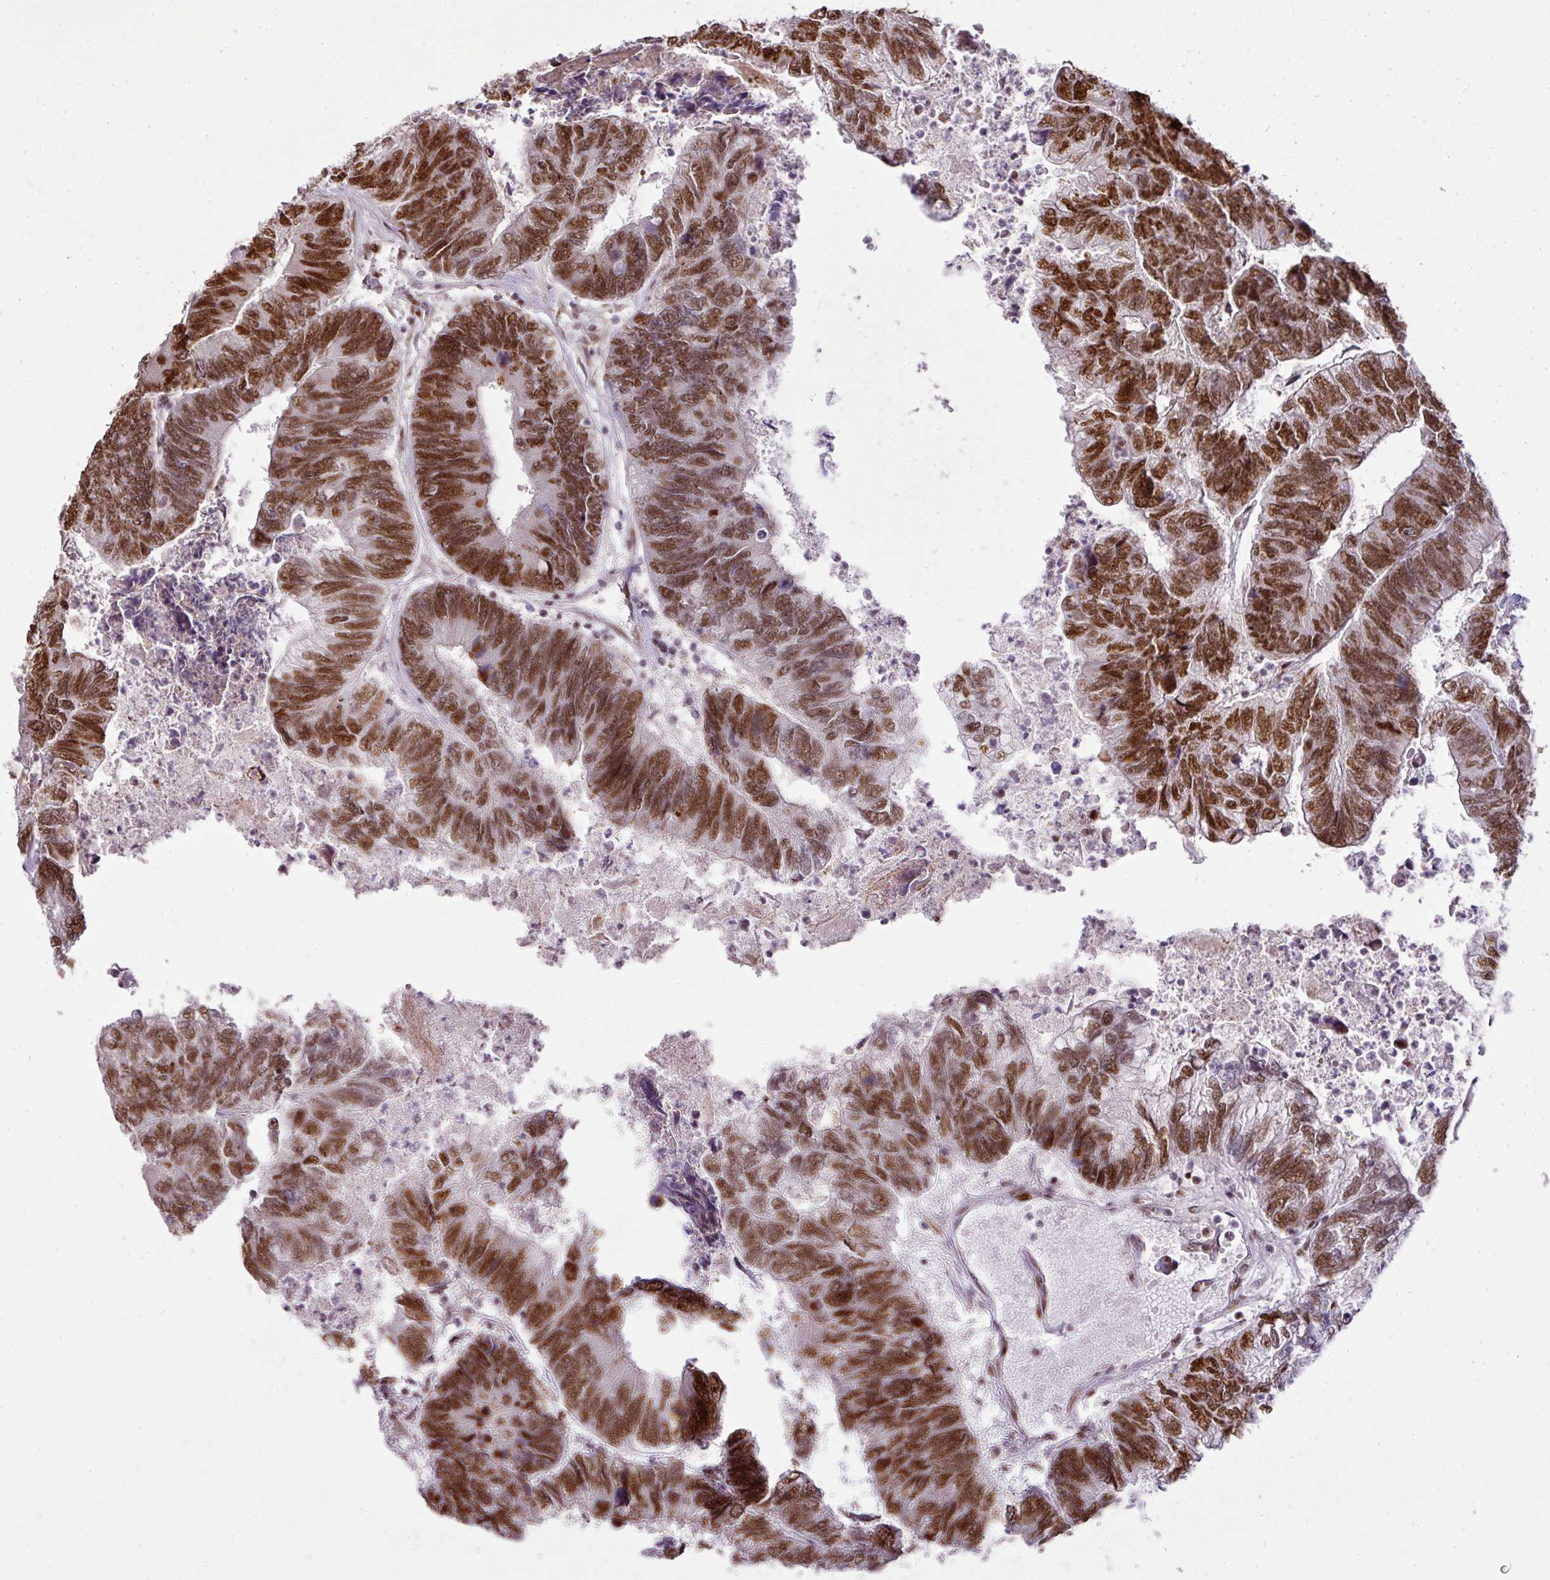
{"staining": {"intensity": "strong", "quantity": ">75%", "location": "nuclear"}, "tissue": "colorectal cancer", "cell_type": "Tumor cells", "image_type": "cancer", "snomed": [{"axis": "morphology", "description": "Adenocarcinoma, NOS"}, {"axis": "topography", "description": "Colon"}], "caption": "An image showing strong nuclear expression in about >75% of tumor cells in colorectal cancer (adenocarcinoma), as visualized by brown immunohistochemical staining.", "gene": "MYSM1", "patient": {"sex": "female", "age": 67}}